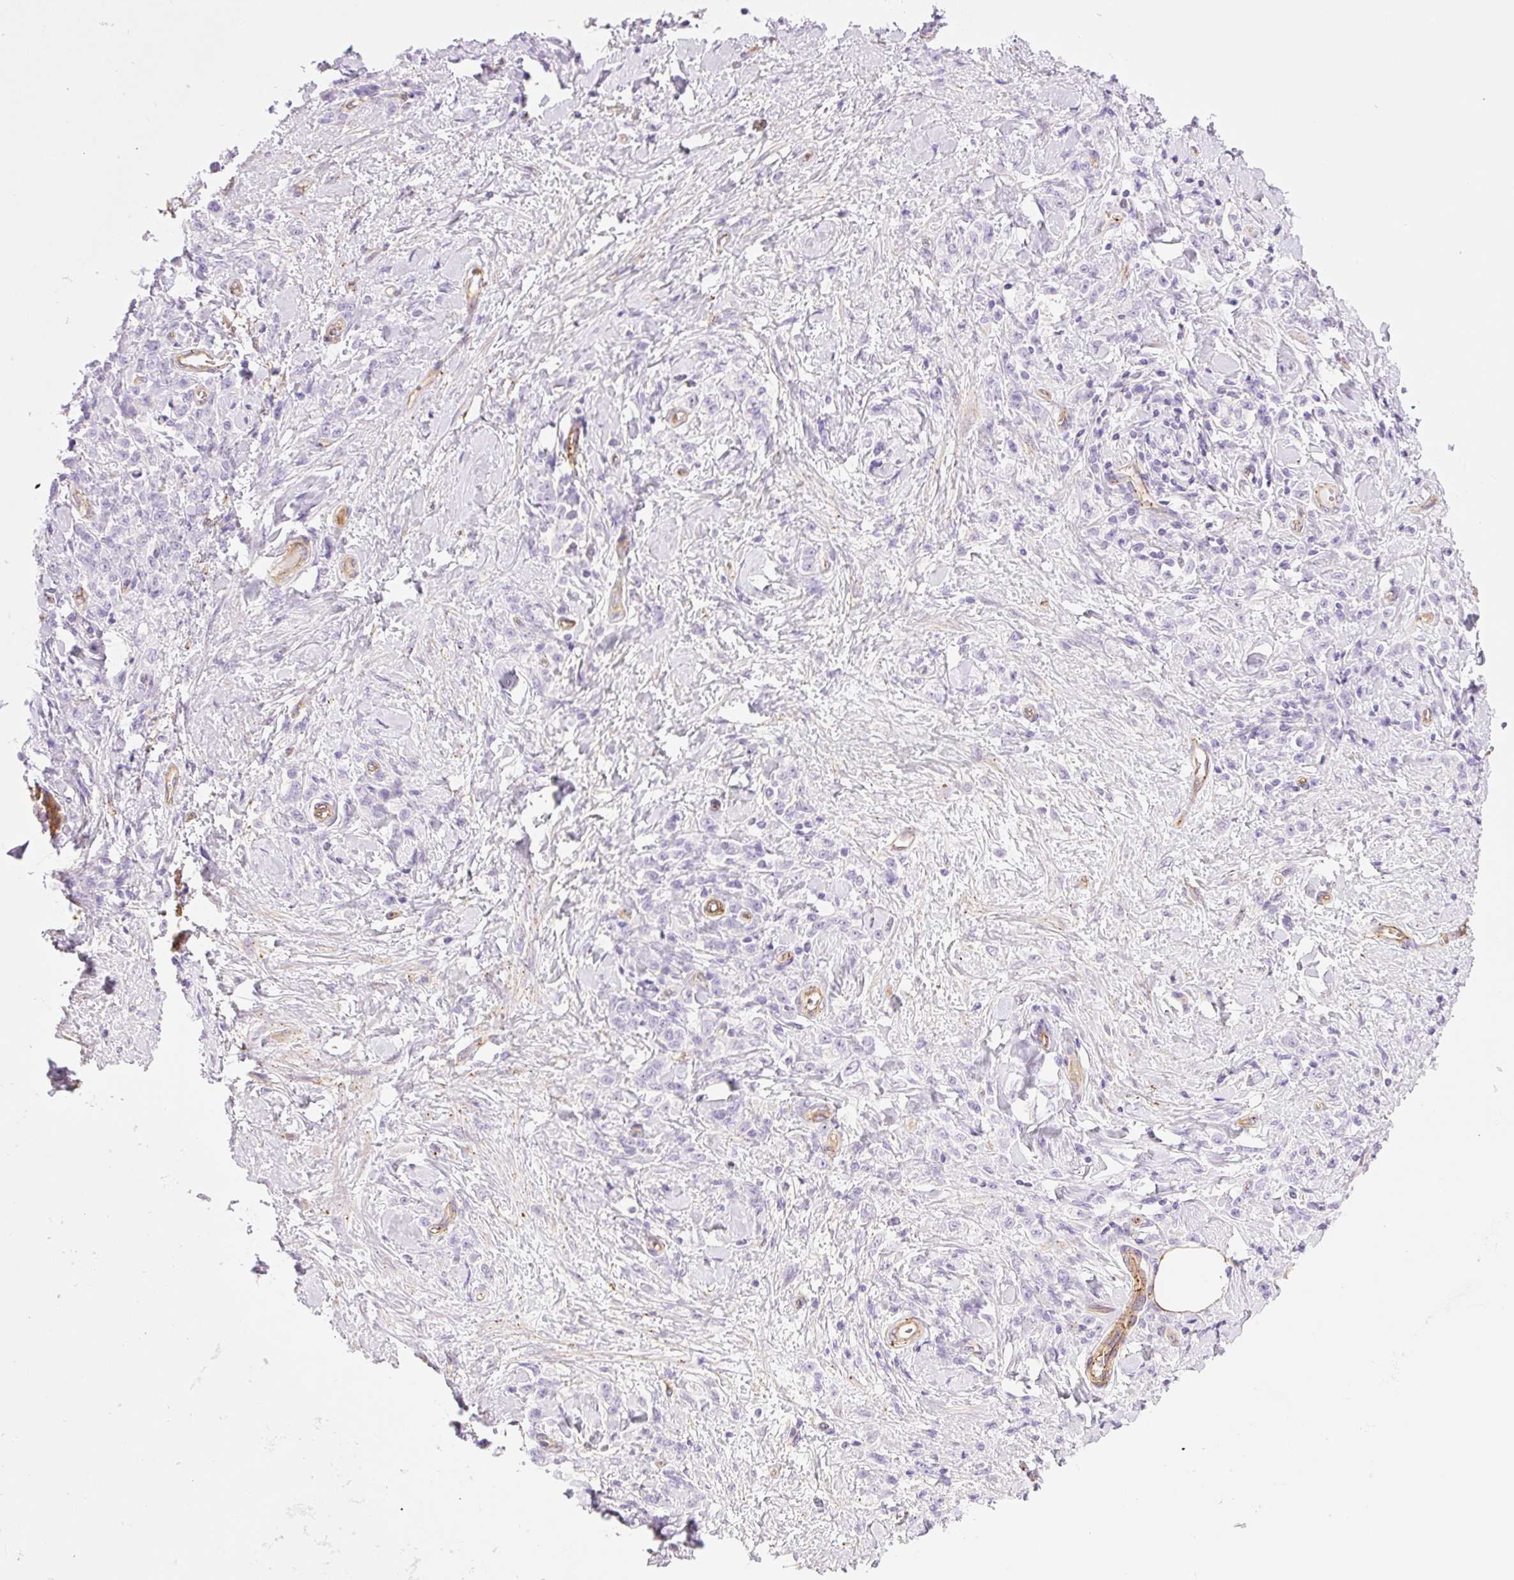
{"staining": {"intensity": "negative", "quantity": "none", "location": "none"}, "tissue": "stomach cancer", "cell_type": "Tumor cells", "image_type": "cancer", "snomed": [{"axis": "morphology", "description": "Normal tissue, NOS"}, {"axis": "morphology", "description": "Adenocarcinoma, NOS"}, {"axis": "topography", "description": "Stomach"}], "caption": "Protein analysis of stomach cancer shows no significant staining in tumor cells.", "gene": "EHD3", "patient": {"sex": "male", "age": 82}}